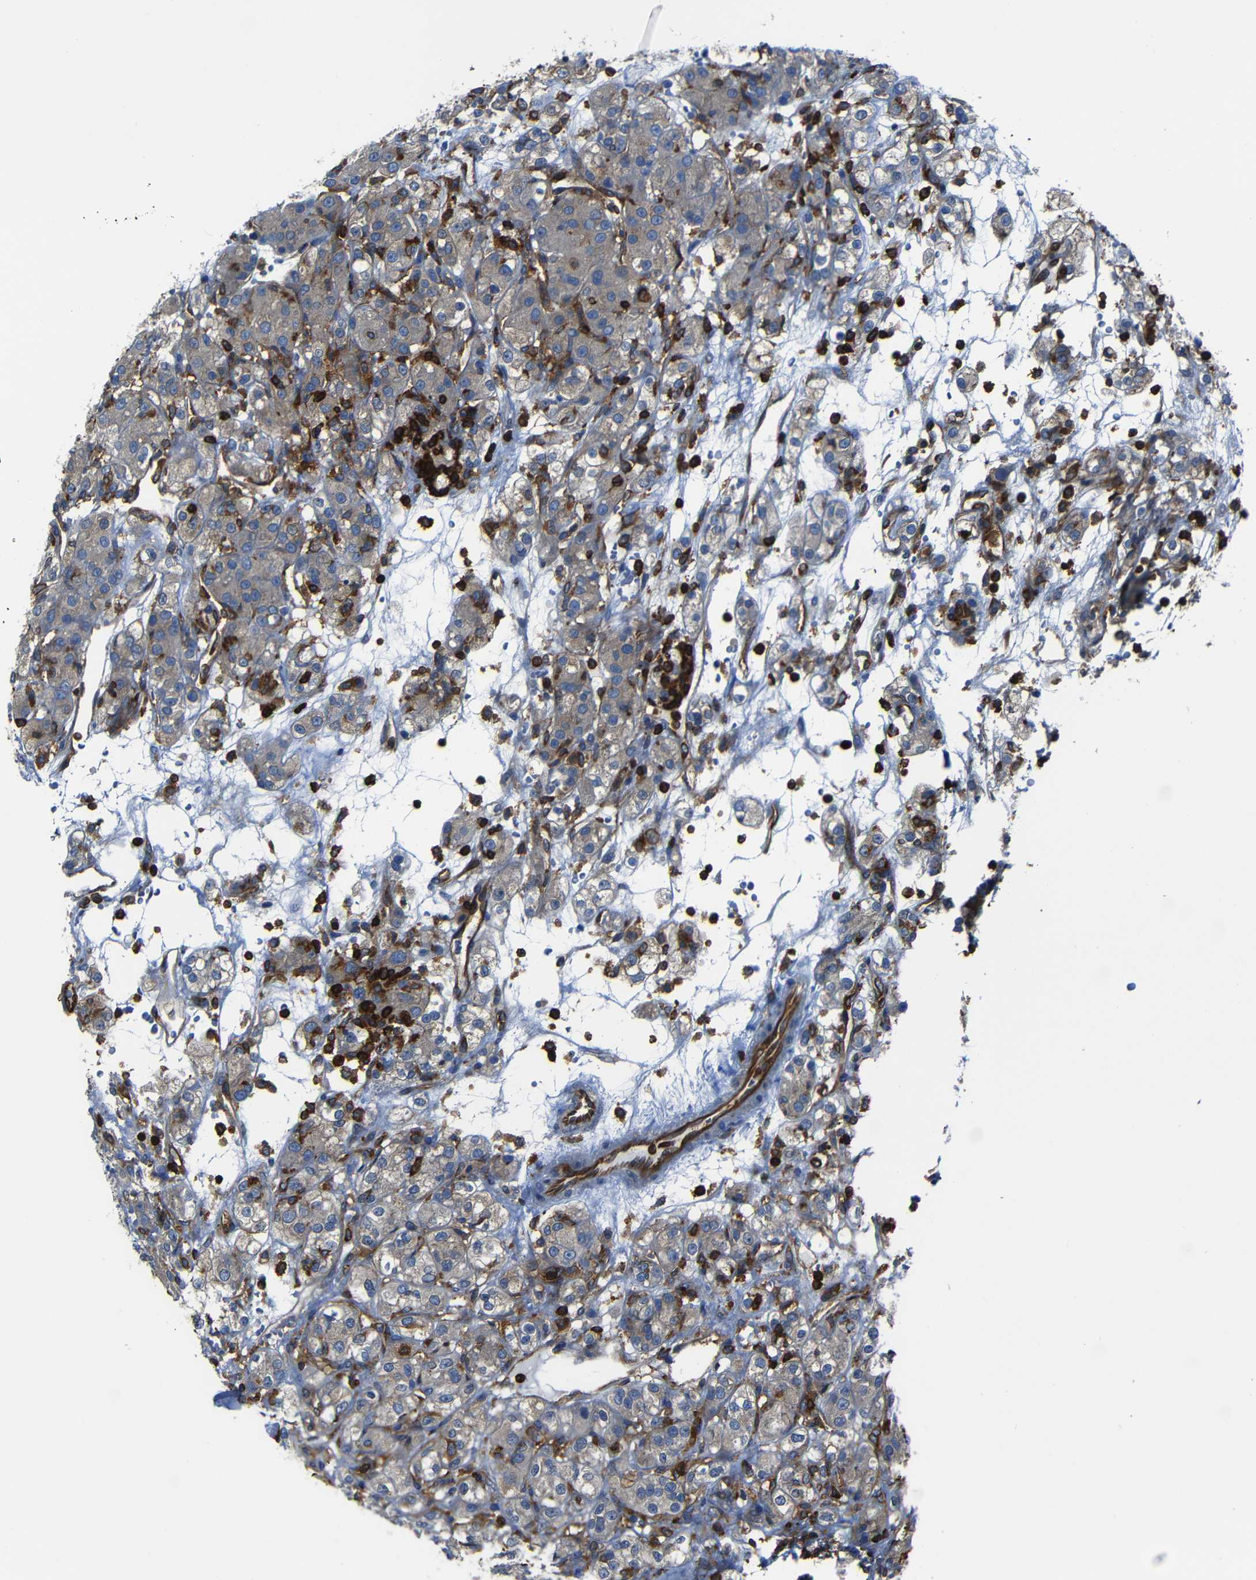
{"staining": {"intensity": "moderate", "quantity": ">75%", "location": "cytoplasmic/membranous"}, "tissue": "renal cancer", "cell_type": "Tumor cells", "image_type": "cancer", "snomed": [{"axis": "morphology", "description": "Normal tissue, NOS"}, {"axis": "morphology", "description": "Adenocarcinoma, NOS"}, {"axis": "topography", "description": "Kidney"}], "caption": "Immunohistochemical staining of human renal cancer exhibits medium levels of moderate cytoplasmic/membranous expression in approximately >75% of tumor cells.", "gene": "ARHGEF1", "patient": {"sex": "male", "age": 61}}